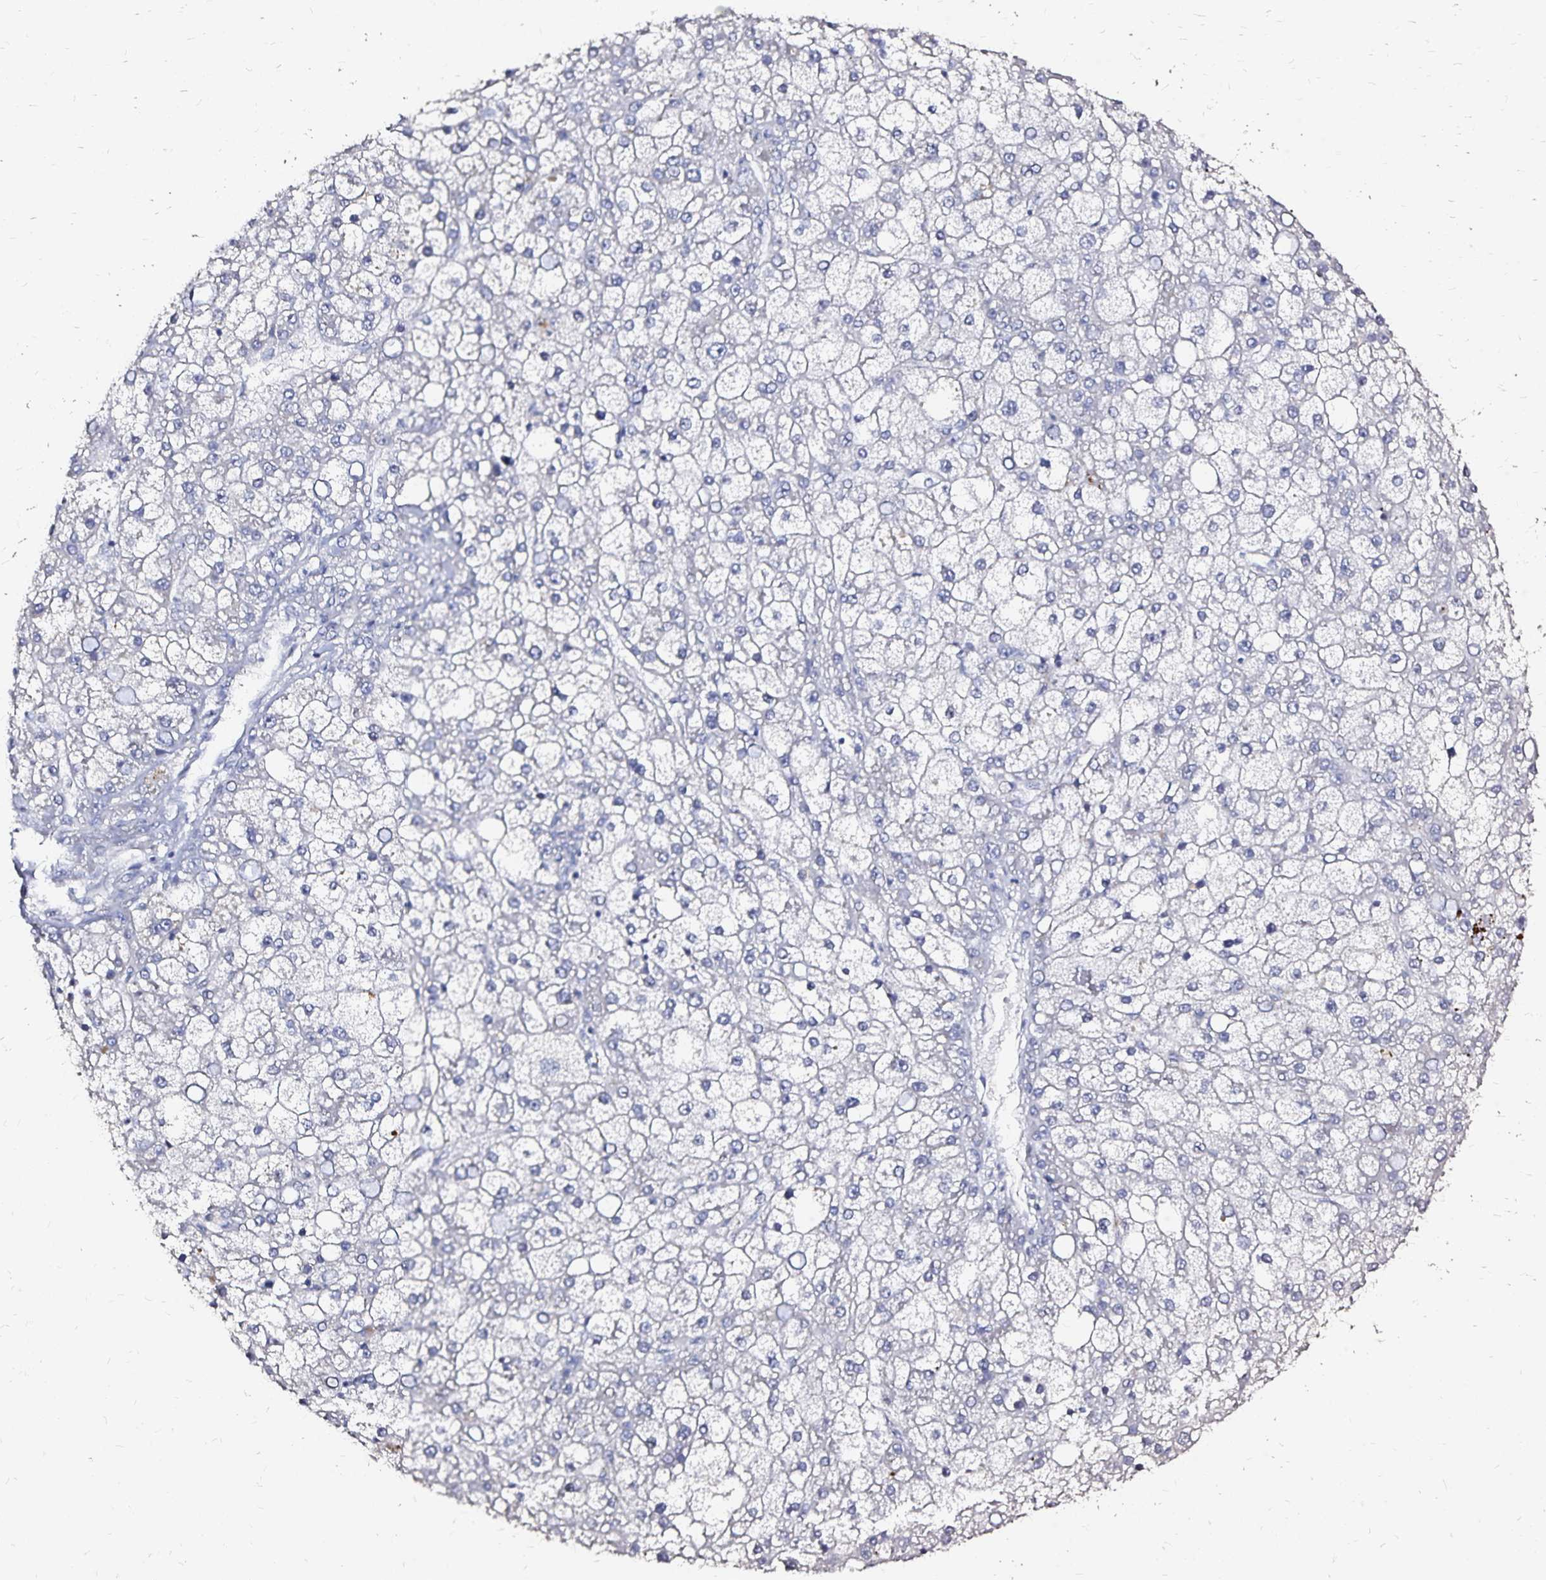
{"staining": {"intensity": "negative", "quantity": "none", "location": "none"}, "tissue": "liver cancer", "cell_type": "Tumor cells", "image_type": "cancer", "snomed": [{"axis": "morphology", "description": "Carcinoma, Hepatocellular, NOS"}, {"axis": "topography", "description": "Liver"}], "caption": "Image shows no significant protein expression in tumor cells of liver hepatocellular carcinoma.", "gene": "SLC5A1", "patient": {"sex": "male", "age": 67}}